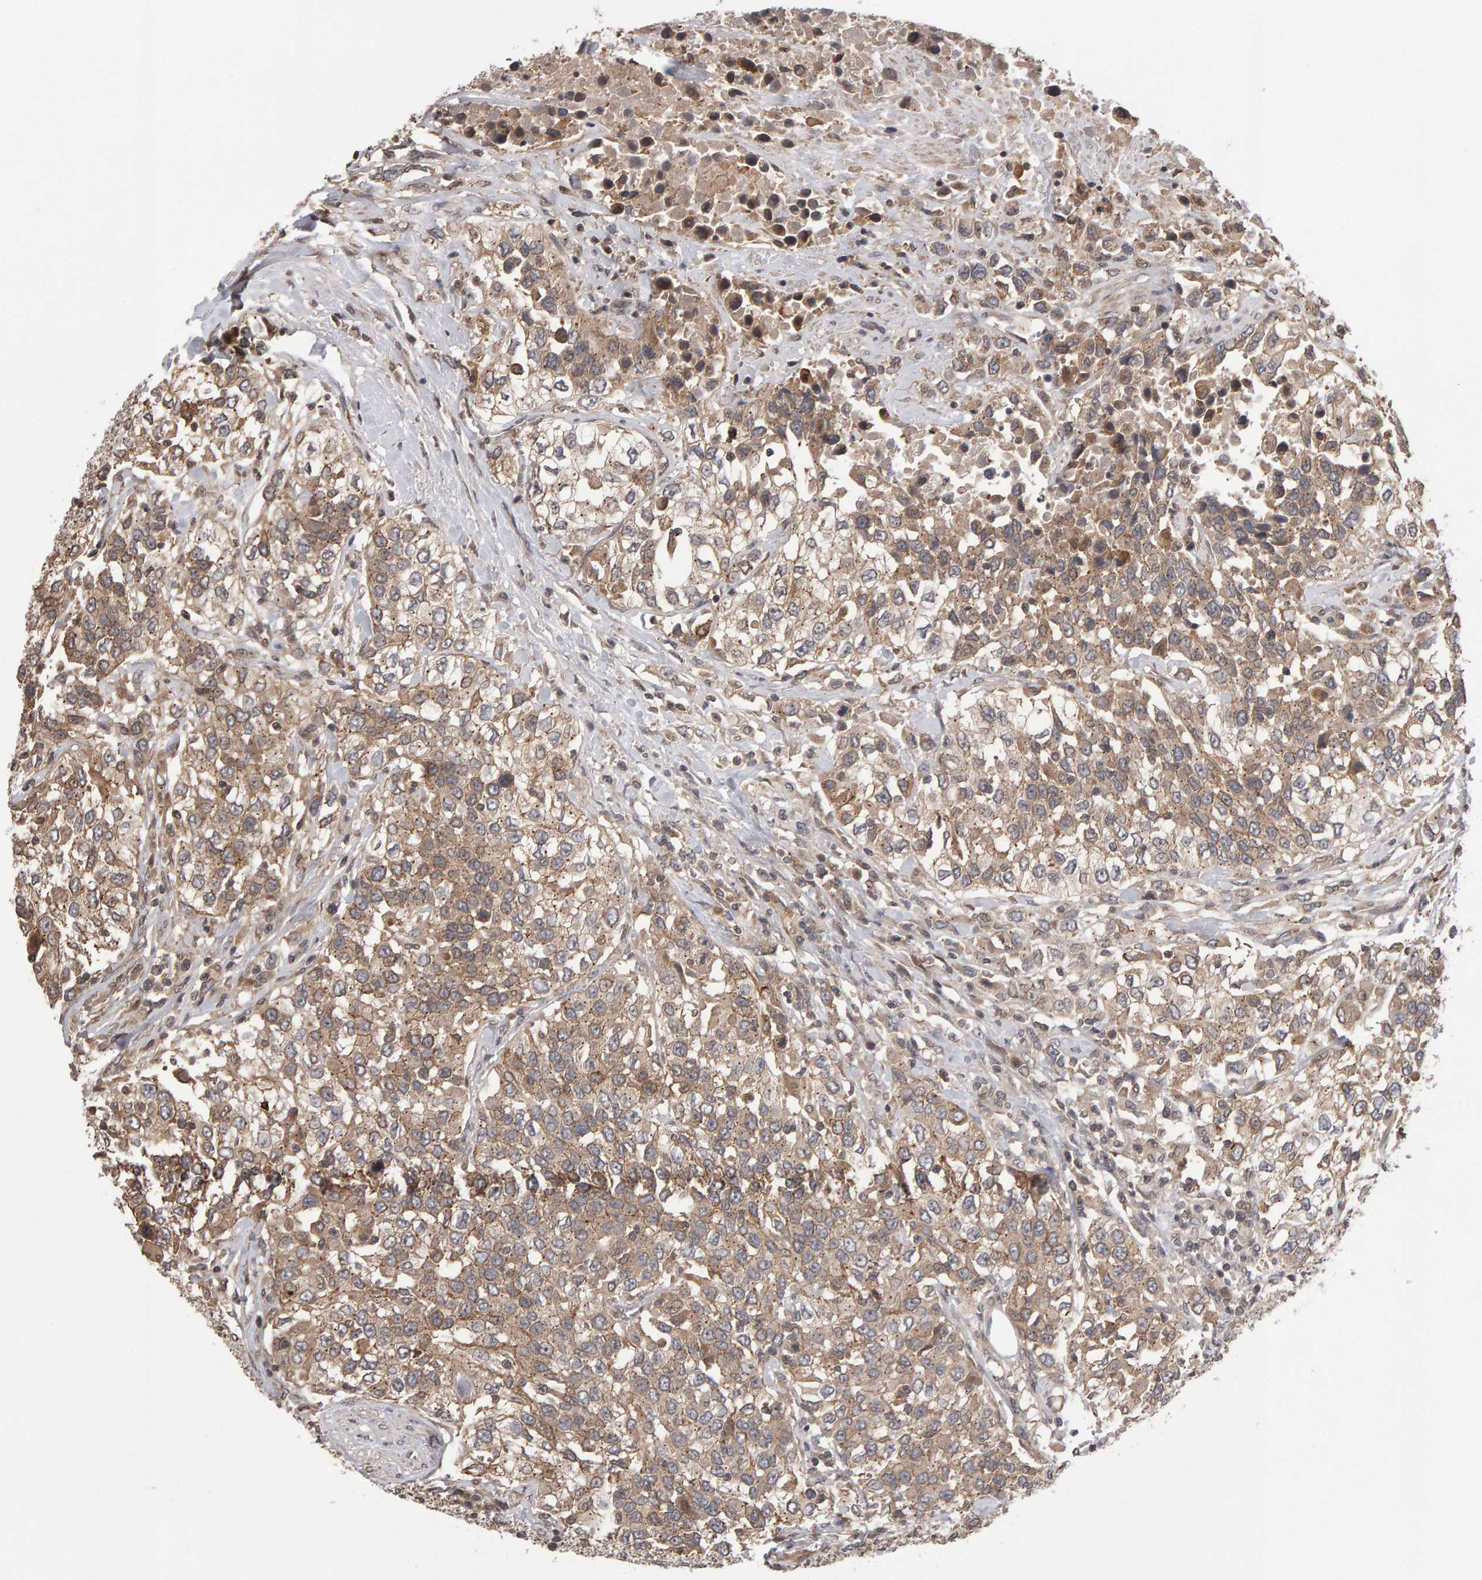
{"staining": {"intensity": "weak", "quantity": ">75%", "location": "cytoplasmic/membranous"}, "tissue": "urothelial cancer", "cell_type": "Tumor cells", "image_type": "cancer", "snomed": [{"axis": "morphology", "description": "Urothelial carcinoma, High grade"}, {"axis": "topography", "description": "Urinary bladder"}], "caption": "Human high-grade urothelial carcinoma stained with a protein marker demonstrates weak staining in tumor cells.", "gene": "SCRIB", "patient": {"sex": "female", "age": 80}}